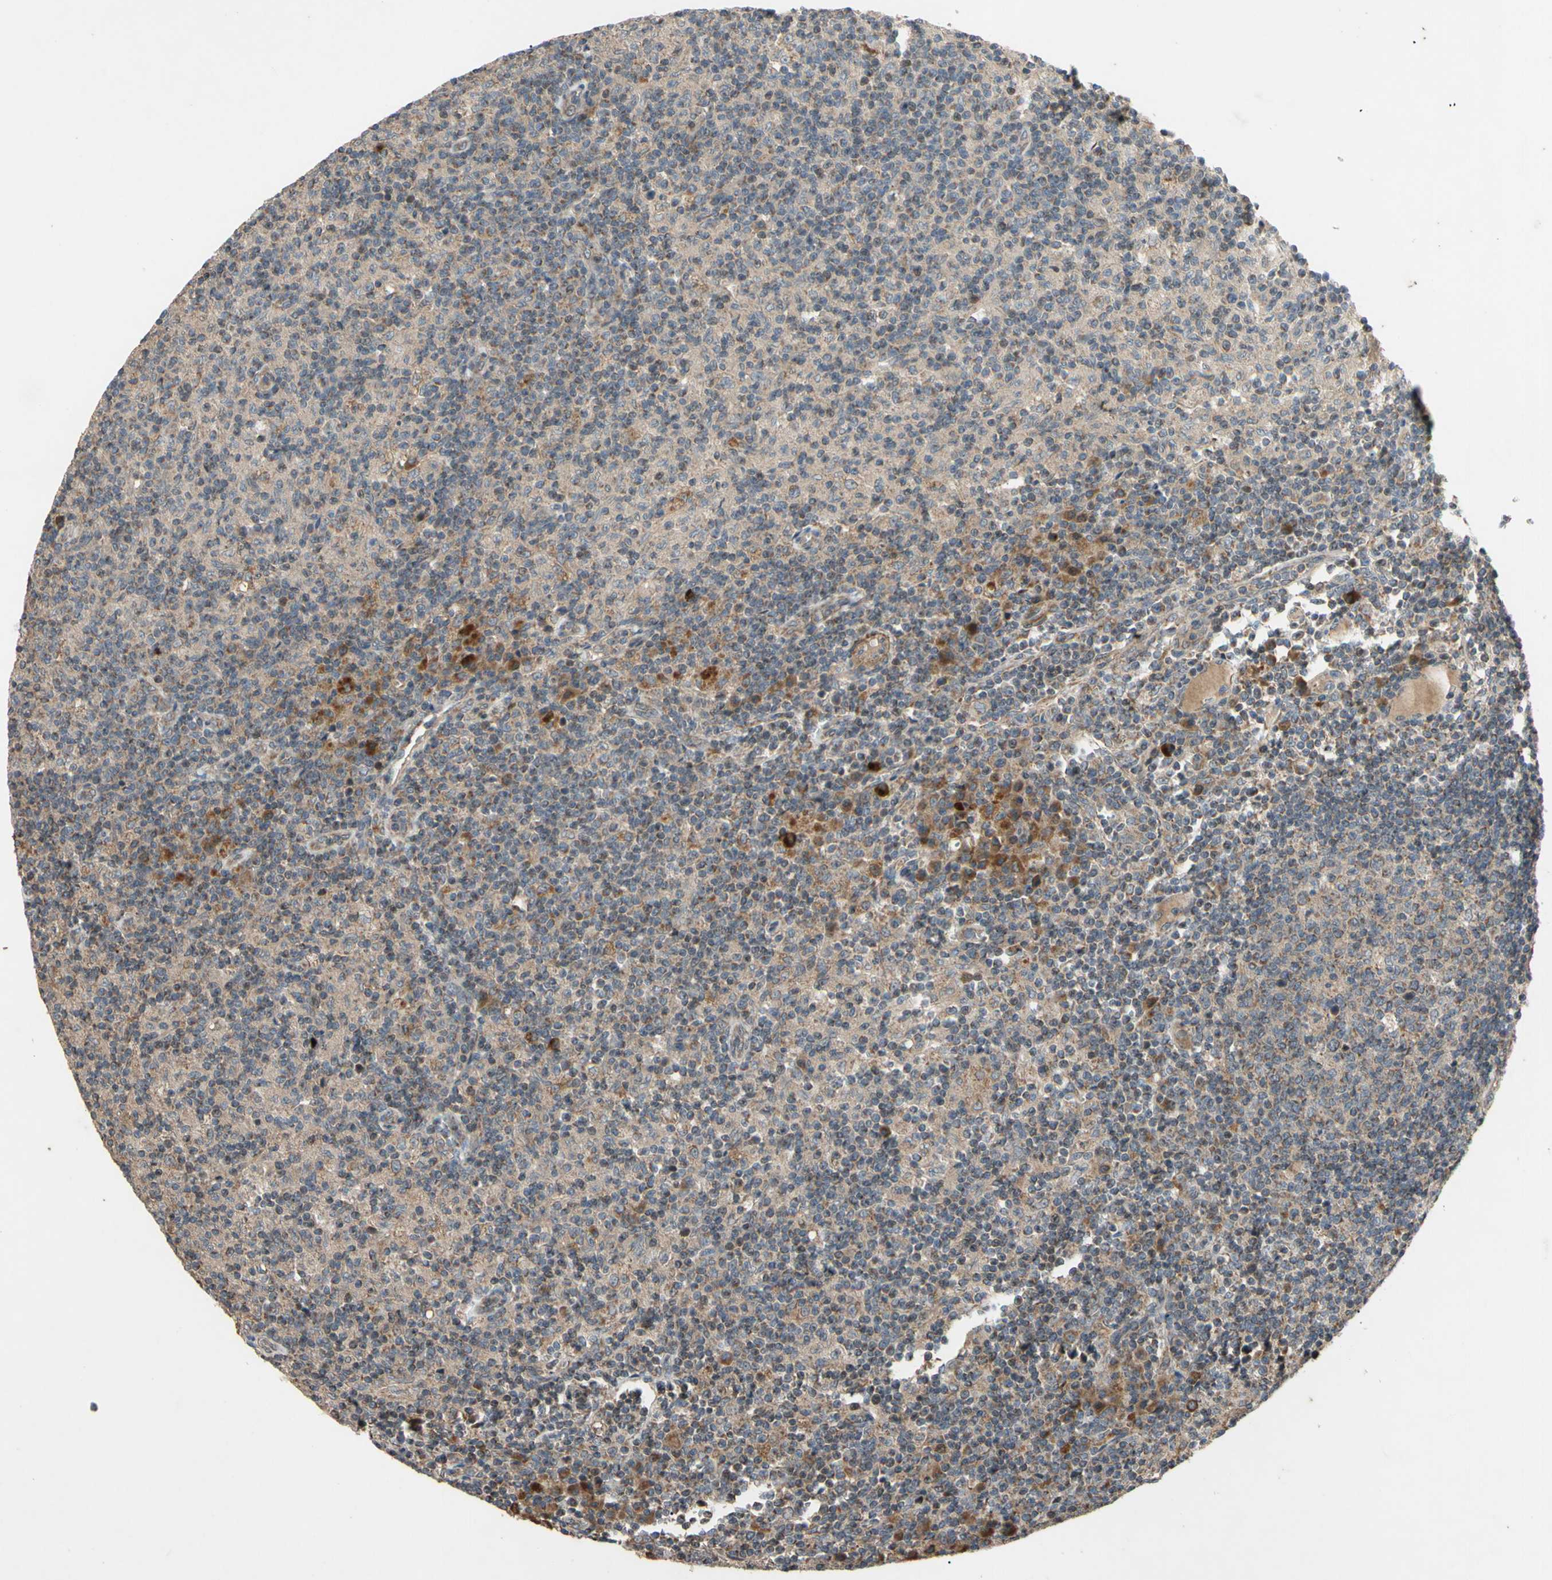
{"staining": {"intensity": "weak", "quantity": ">75%", "location": "cytoplasmic/membranous"}, "tissue": "lymph node", "cell_type": "Germinal center cells", "image_type": "normal", "snomed": [{"axis": "morphology", "description": "Normal tissue, NOS"}, {"axis": "morphology", "description": "Inflammation, NOS"}, {"axis": "topography", "description": "Lymph node"}], "caption": "A micrograph of human lymph node stained for a protein displays weak cytoplasmic/membranous brown staining in germinal center cells. (DAB IHC, brown staining for protein, blue staining for nuclei).", "gene": "PARD6A", "patient": {"sex": "male", "age": 55}}